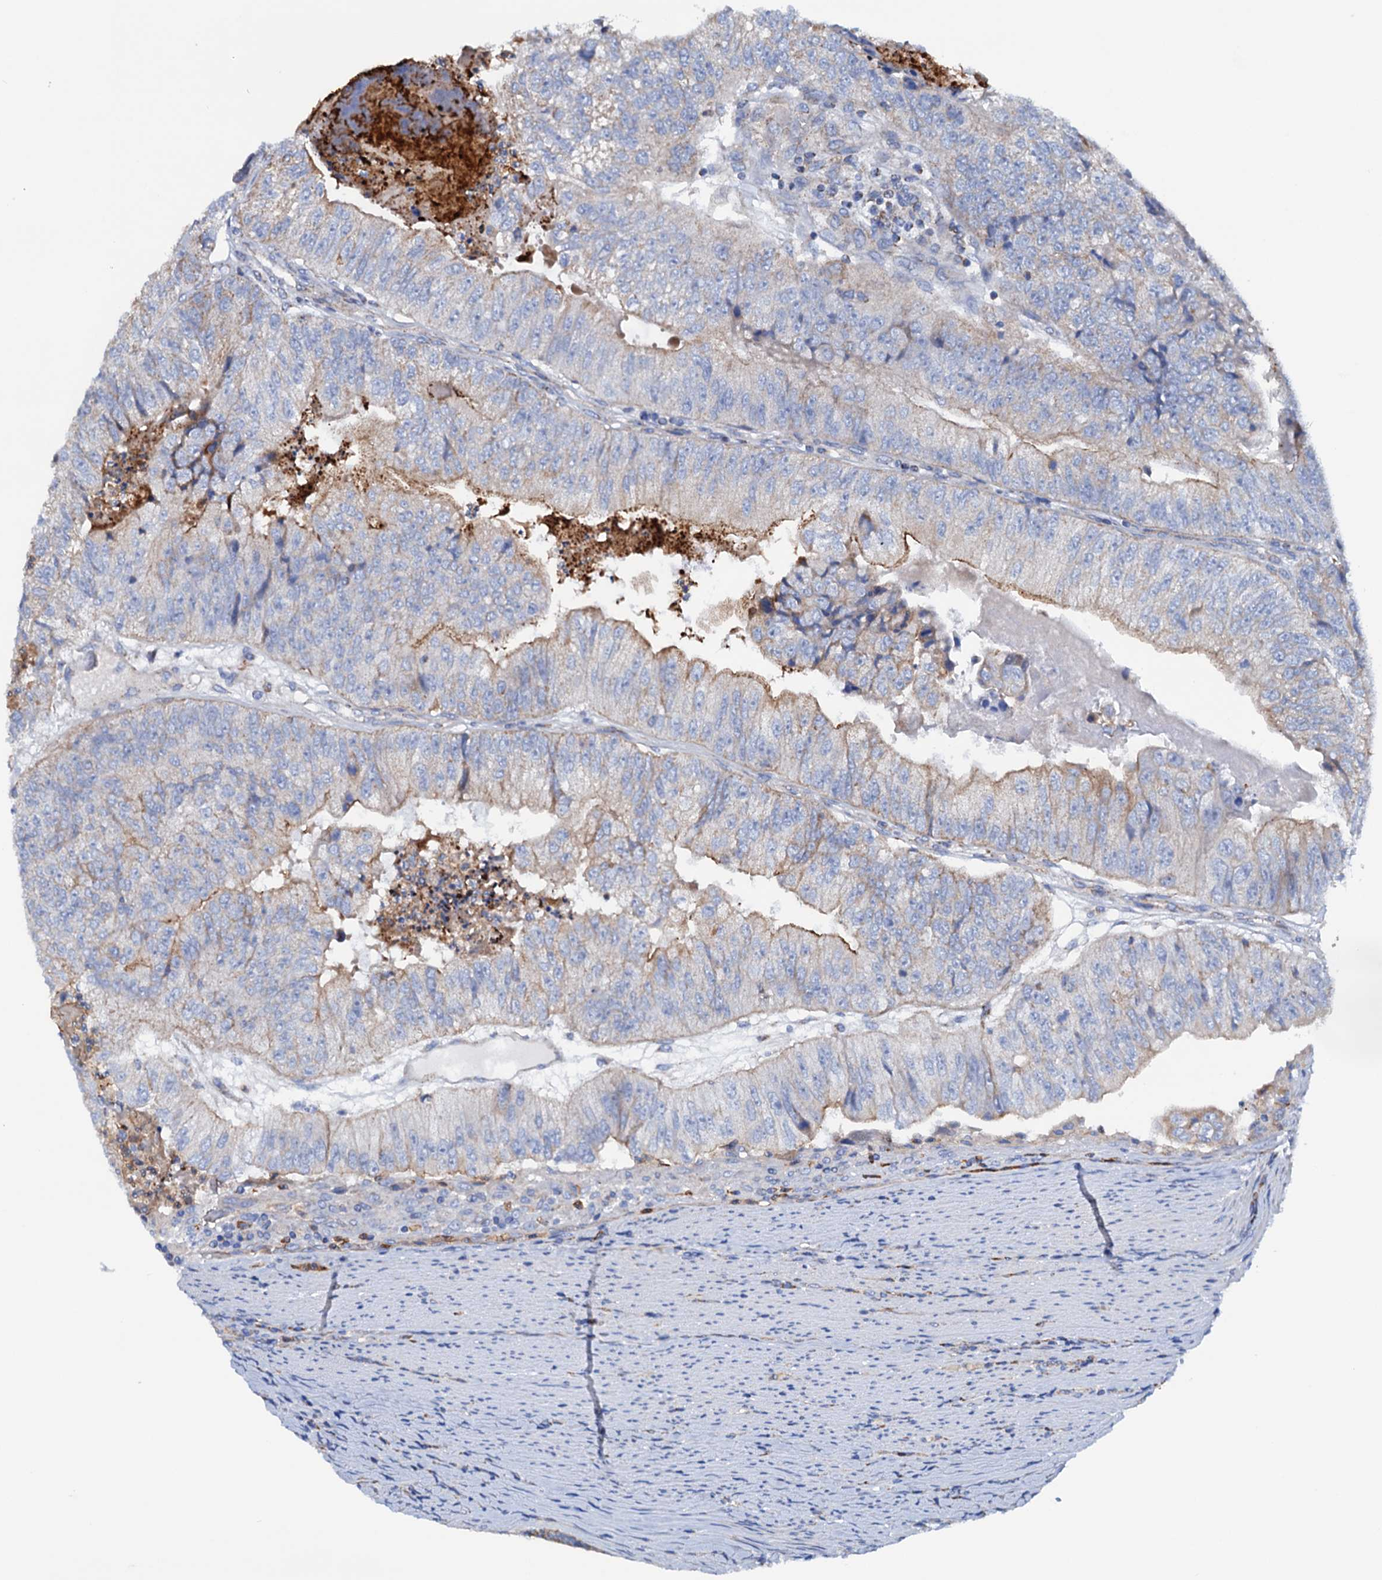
{"staining": {"intensity": "moderate", "quantity": "<25%", "location": "cytoplasmic/membranous"}, "tissue": "colorectal cancer", "cell_type": "Tumor cells", "image_type": "cancer", "snomed": [{"axis": "morphology", "description": "Adenocarcinoma, NOS"}, {"axis": "topography", "description": "Colon"}], "caption": "Moderate cytoplasmic/membranous positivity is identified in about <25% of tumor cells in adenocarcinoma (colorectal).", "gene": "RASSF9", "patient": {"sex": "female", "age": 67}}